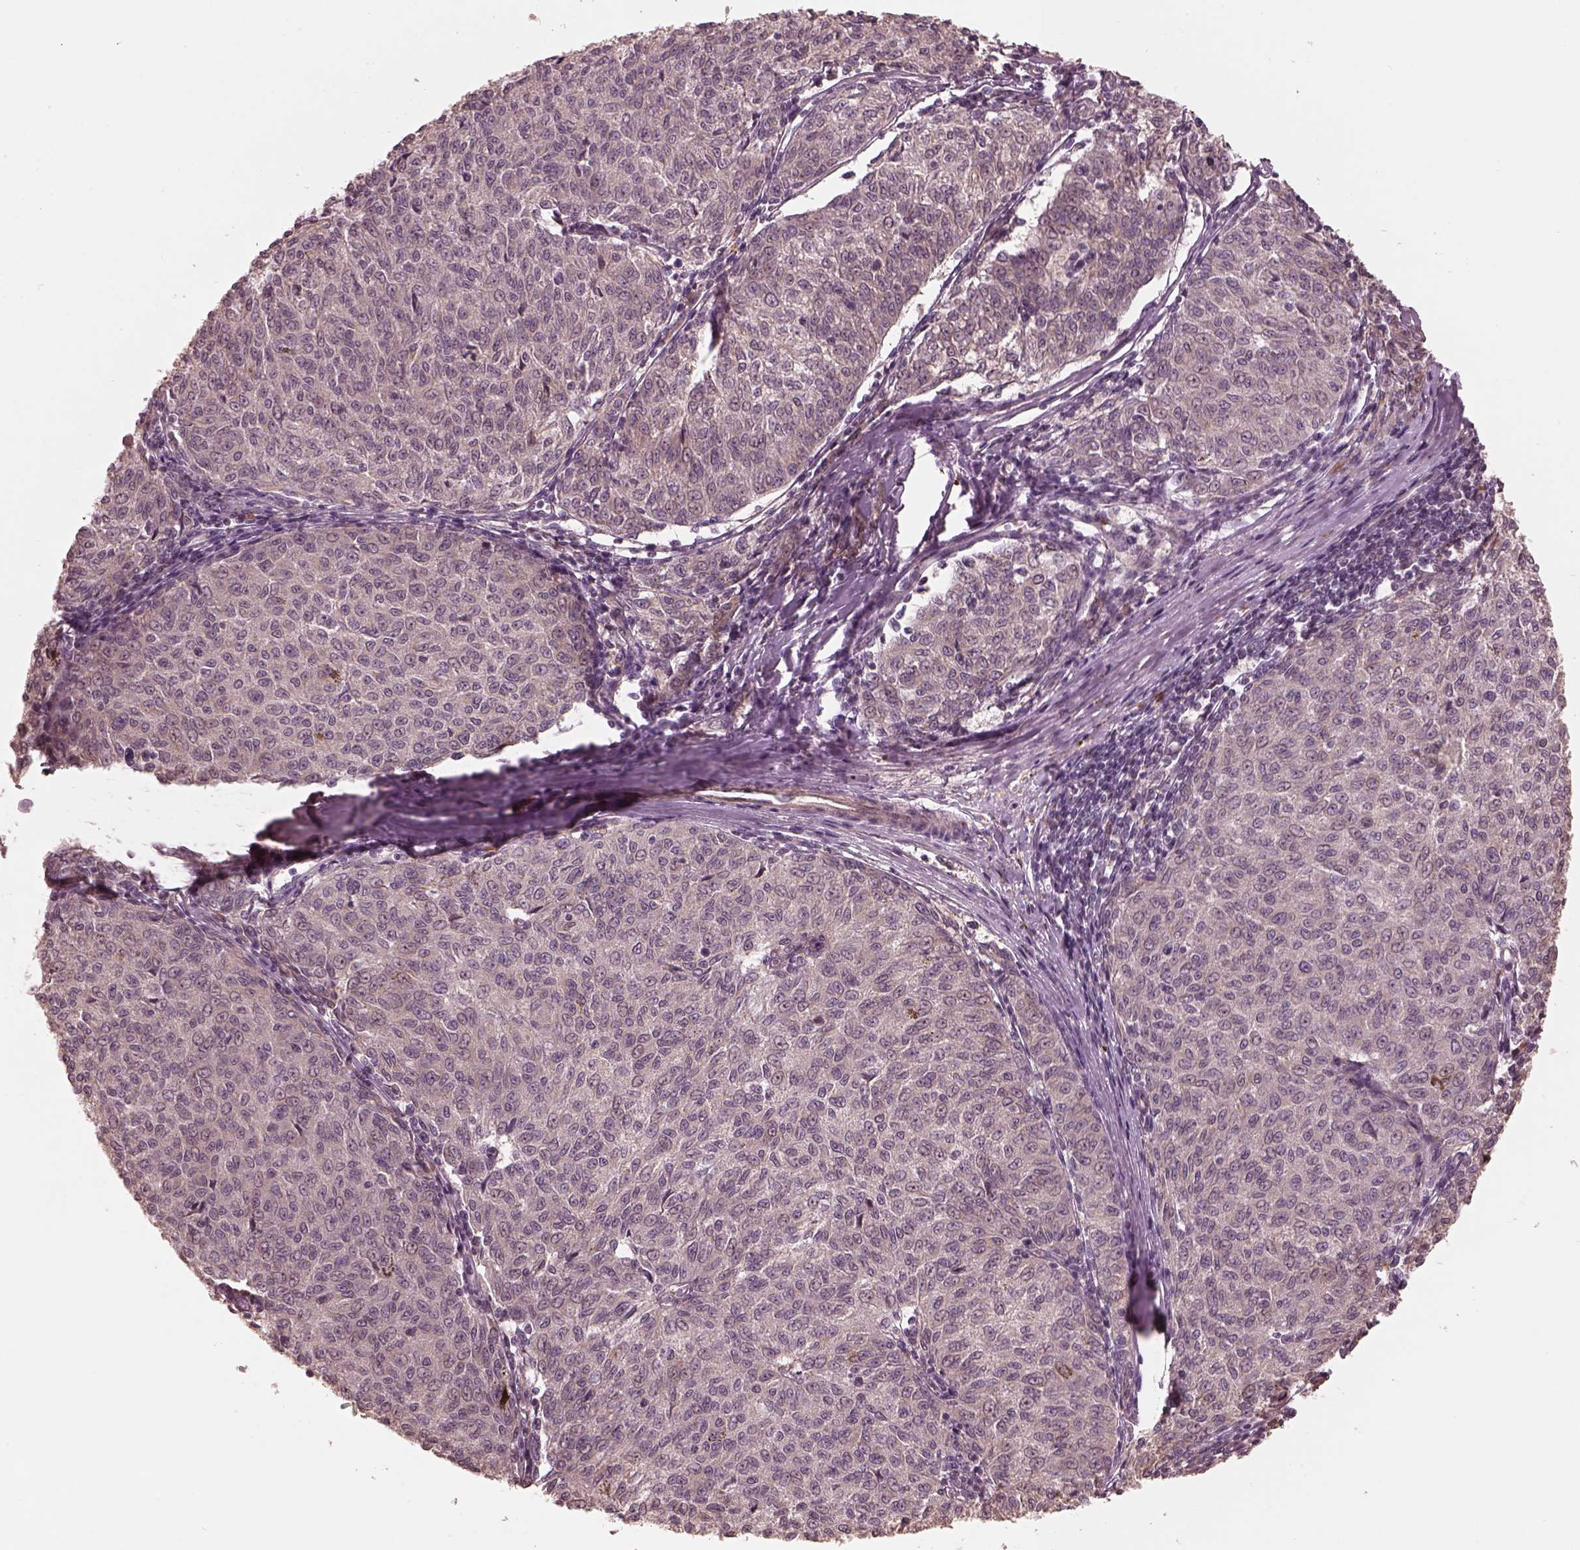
{"staining": {"intensity": "negative", "quantity": "none", "location": "none"}, "tissue": "melanoma", "cell_type": "Tumor cells", "image_type": "cancer", "snomed": [{"axis": "morphology", "description": "Malignant melanoma, NOS"}, {"axis": "topography", "description": "Skin"}], "caption": "High power microscopy image of an immunohistochemistry image of melanoma, revealing no significant positivity in tumor cells.", "gene": "SLC25A46", "patient": {"sex": "female", "age": 72}}